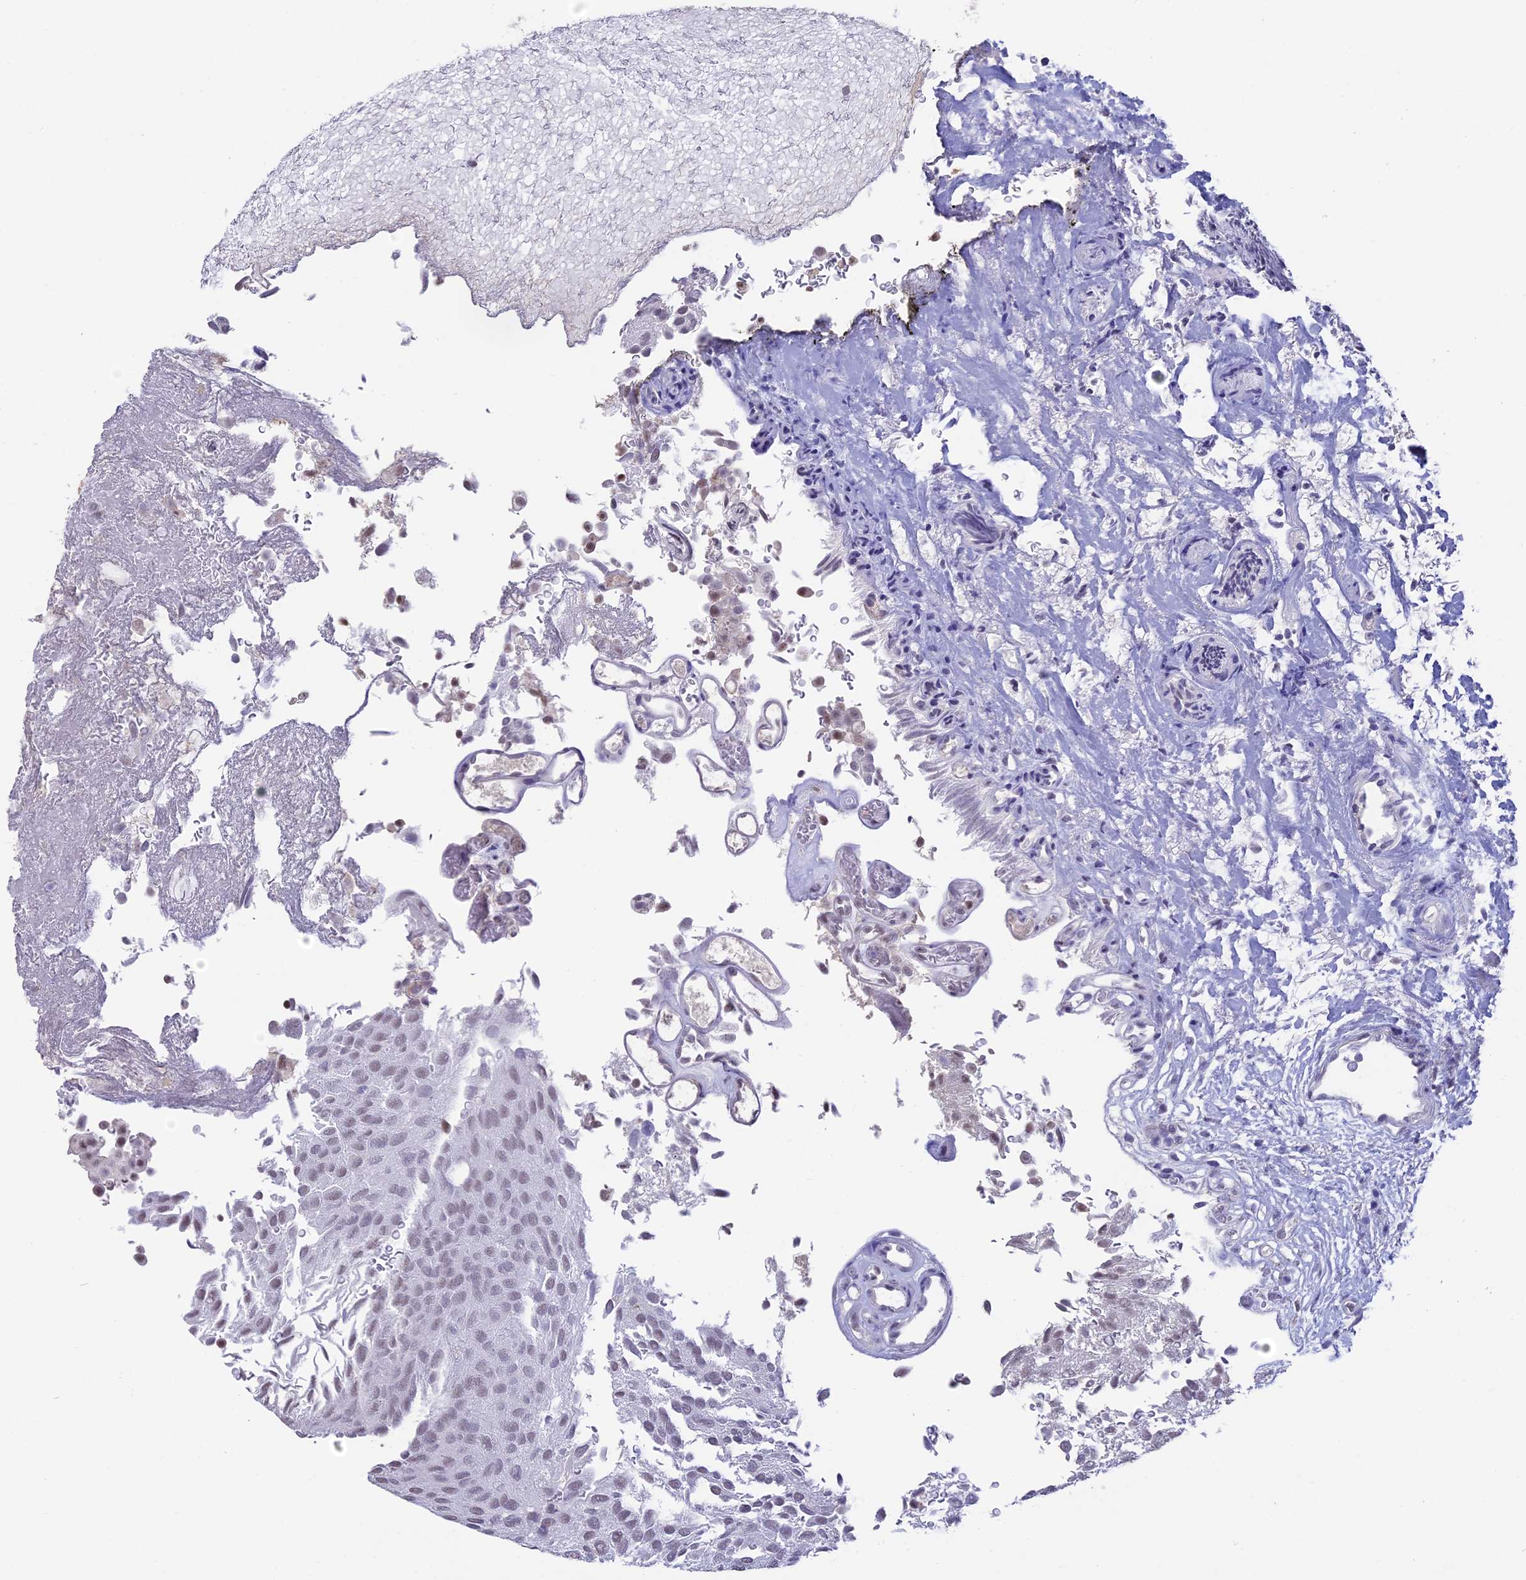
{"staining": {"intensity": "moderate", "quantity": ">75%", "location": "nuclear"}, "tissue": "urothelial cancer", "cell_type": "Tumor cells", "image_type": "cancer", "snomed": [{"axis": "morphology", "description": "Urothelial carcinoma, Low grade"}, {"axis": "topography", "description": "Urinary bladder"}], "caption": "DAB (3,3'-diaminobenzidine) immunohistochemical staining of urothelial carcinoma (low-grade) displays moderate nuclear protein expression in approximately >75% of tumor cells.", "gene": "SETD2", "patient": {"sex": "male", "age": 78}}